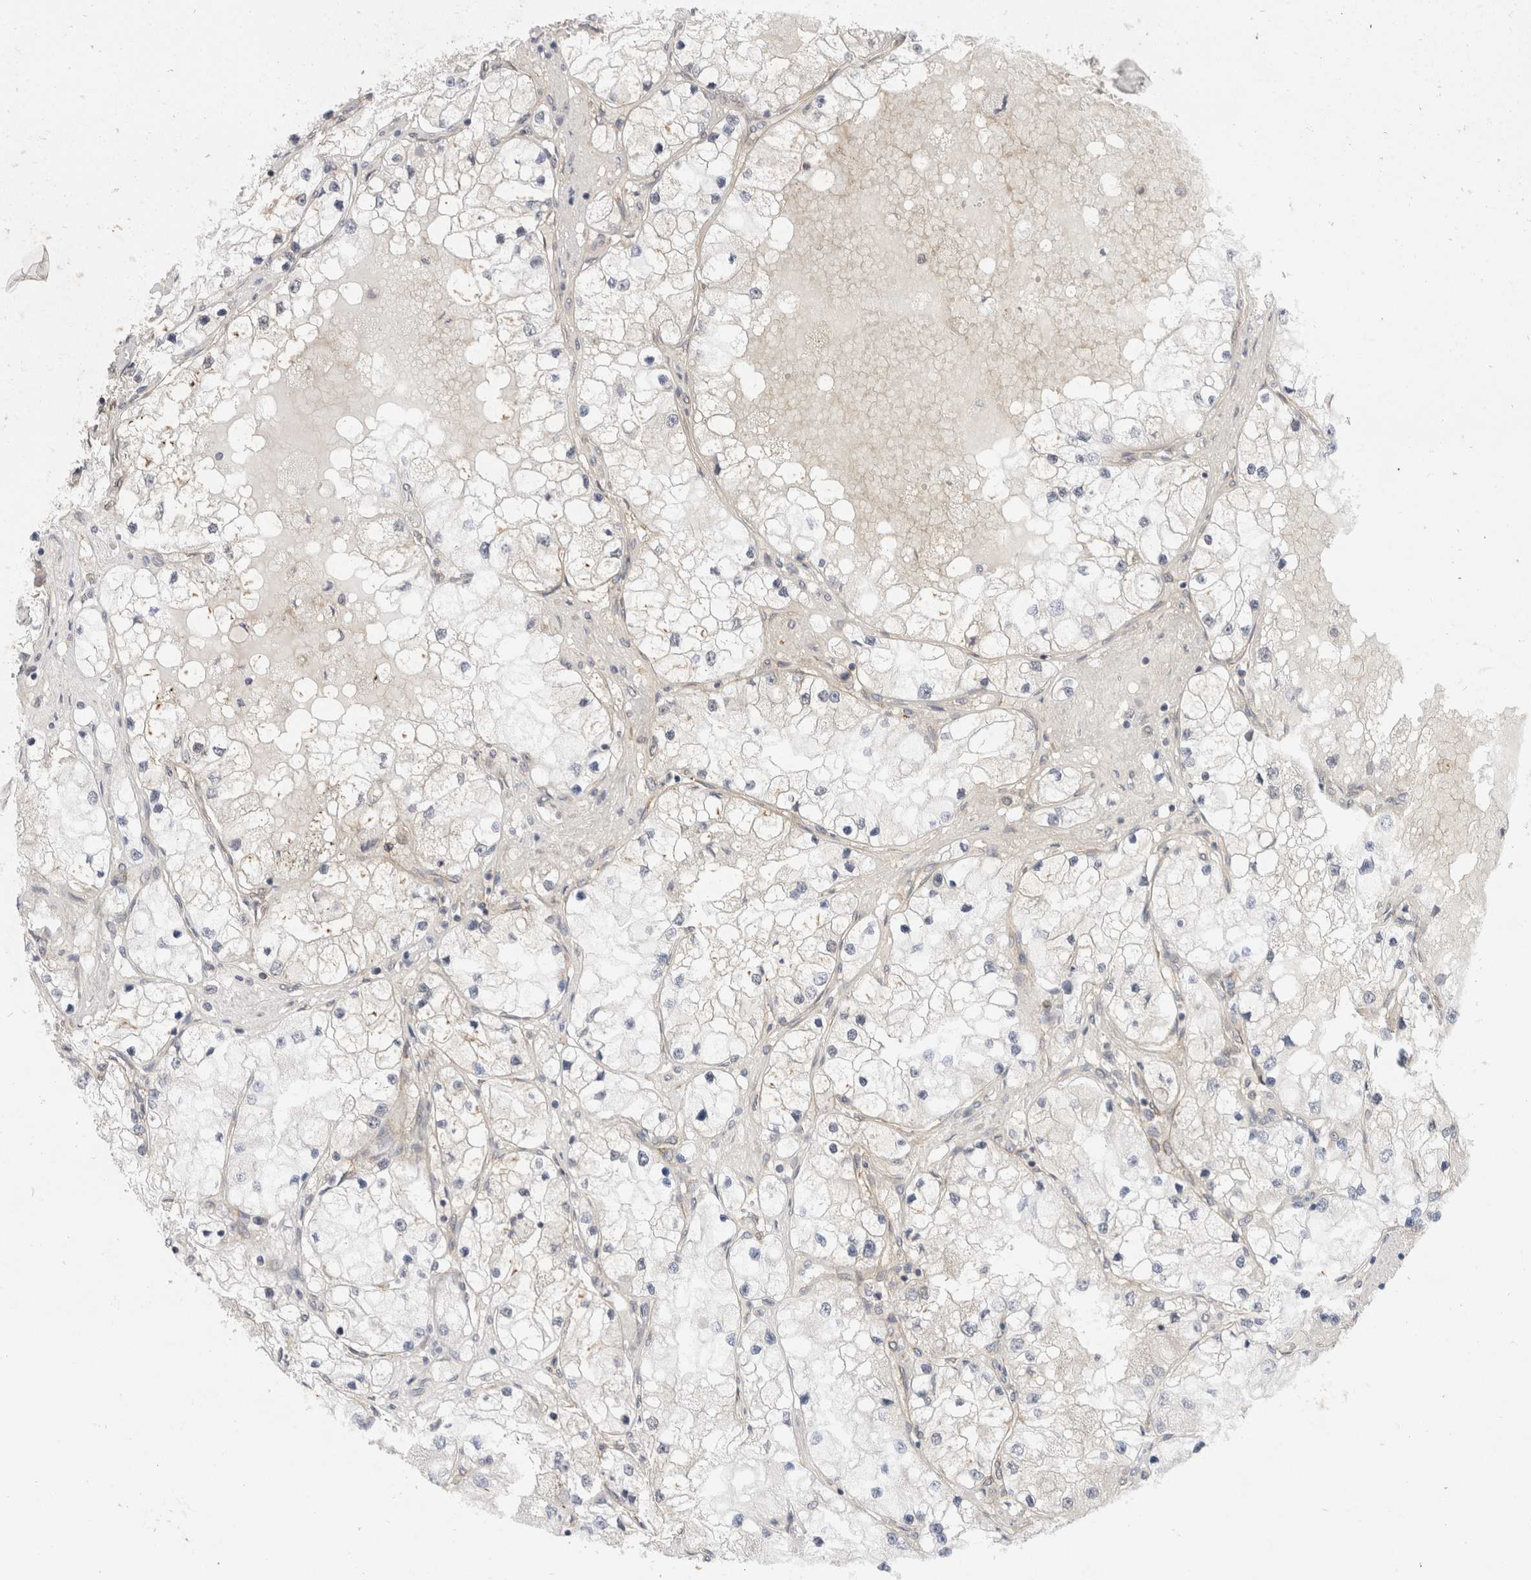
{"staining": {"intensity": "negative", "quantity": "none", "location": "none"}, "tissue": "renal cancer", "cell_type": "Tumor cells", "image_type": "cancer", "snomed": [{"axis": "morphology", "description": "Adenocarcinoma, NOS"}, {"axis": "topography", "description": "Kidney"}], "caption": "This is an IHC image of human renal cancer (adenocarcinoma). There is no expression in tumor cells.", "gene": "EIF4G3", "patient": {"sex": "male", "age": 68}}